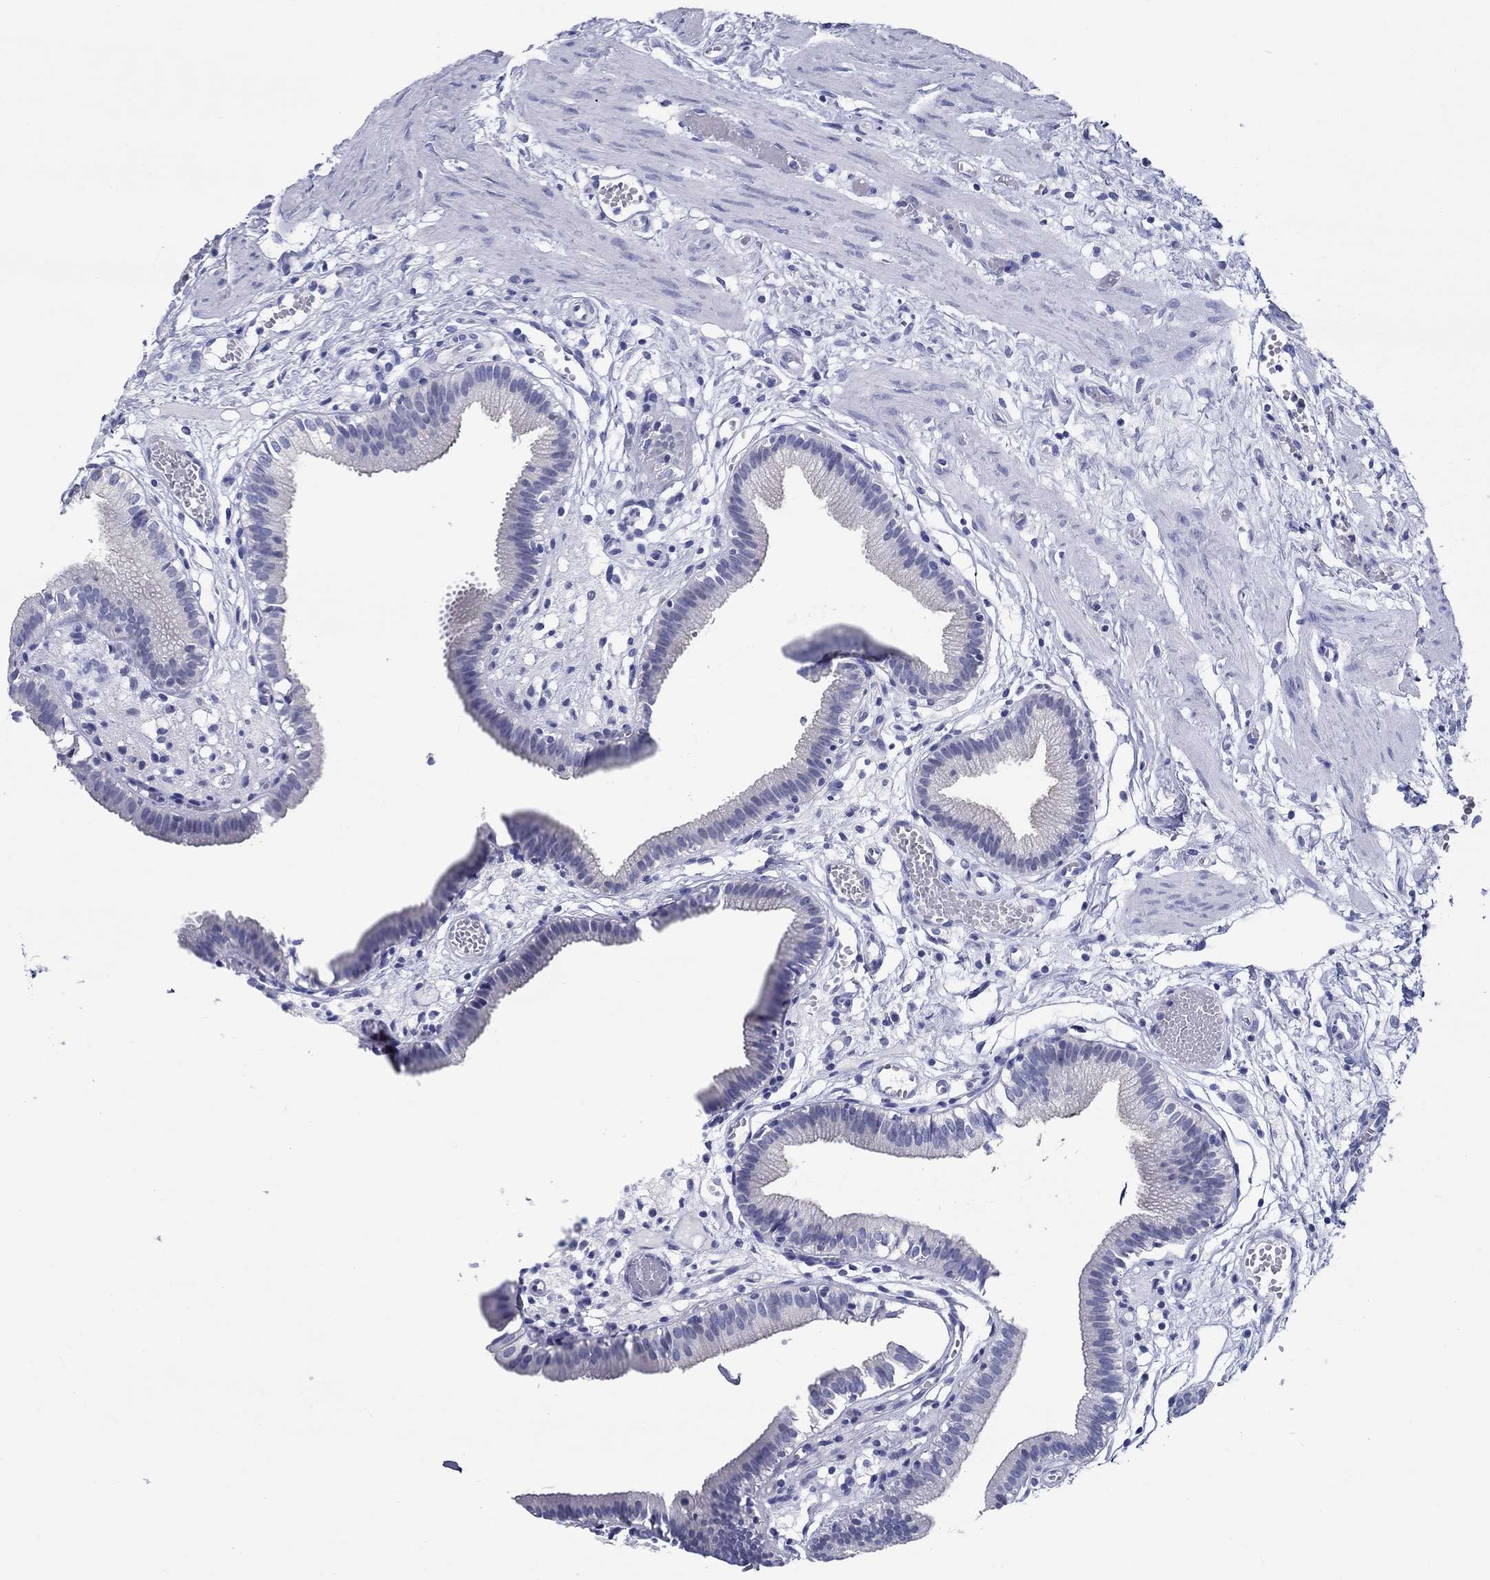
{"staining": {"intensity": "negative", "quantity": "none", "location": "none"}, "tissue": "gallbladder", "cell_type": "Glandular cells", "image_type": "normal", "snomed": [{"axis": "morphology", "description": "Normal tissue, NOS"}, {"axis": "topography", "description": "Gallbladder"}], "caption": "Human gallbladder stained for a protein using immunohistochemistry (IHC) exhibits no staining in glandular cells.", "gene": "BSPRY", "patient": {"sex": "female", "age": 24}}